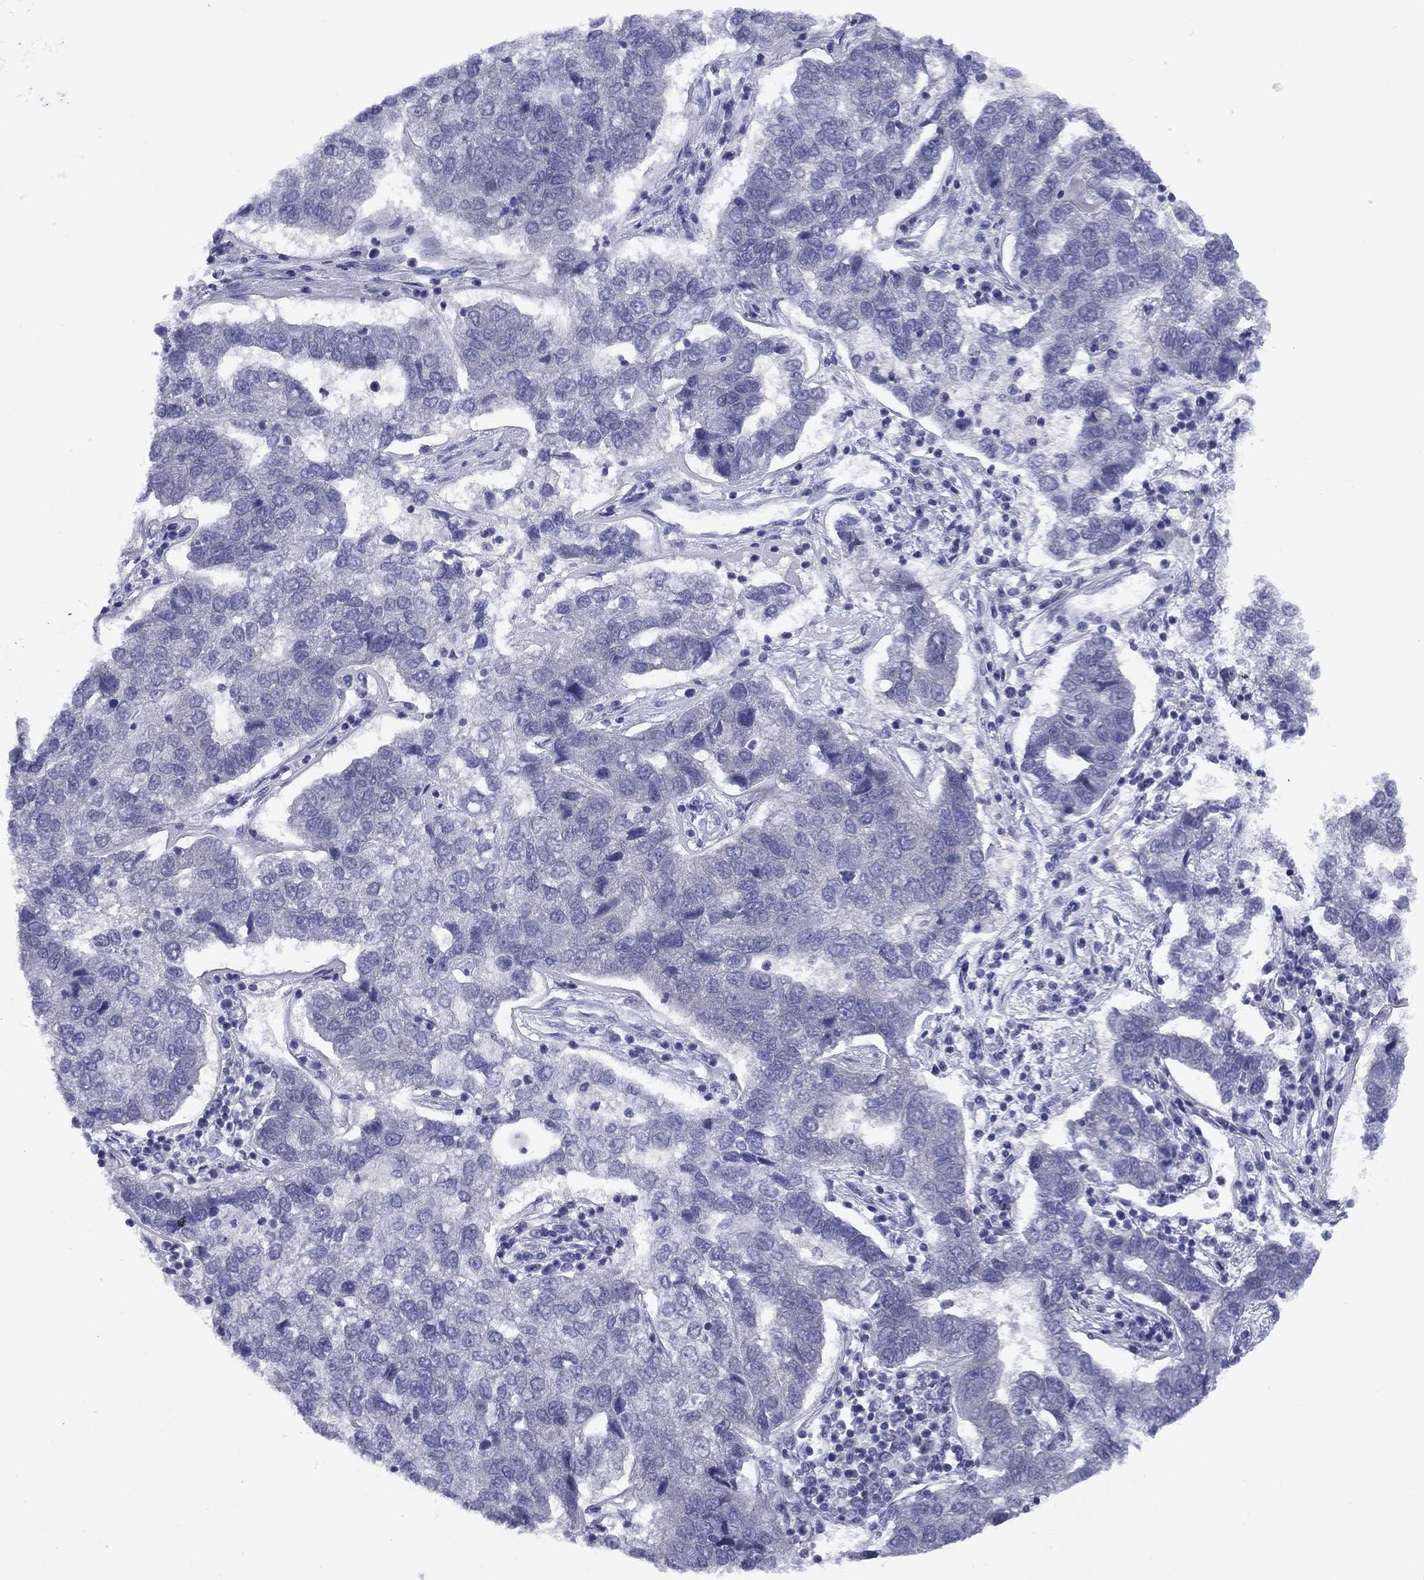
{"staining": {"intensity": "negative", "quantity": "none", "location": "none"}, "tissue": "pancreatic cancer", "cell_type": "Tumor cells", "image_type": "cancer", "snomed": [{"axis": "morphology", "description": "Adenocarcinoma, NOS"}, {"axis": "topography", "description": "Pancreas"}], "caption": "Image shows no protein positivity in tumor cells of pancreatic cancer tissue. Brightfield microscopy of immunohistochemistry stained with DAB (brown) and hematoxylin (blue), captured at high magnification.", "gene": "CACNA1A", "patient": {"sex": "female", "age": 61}}